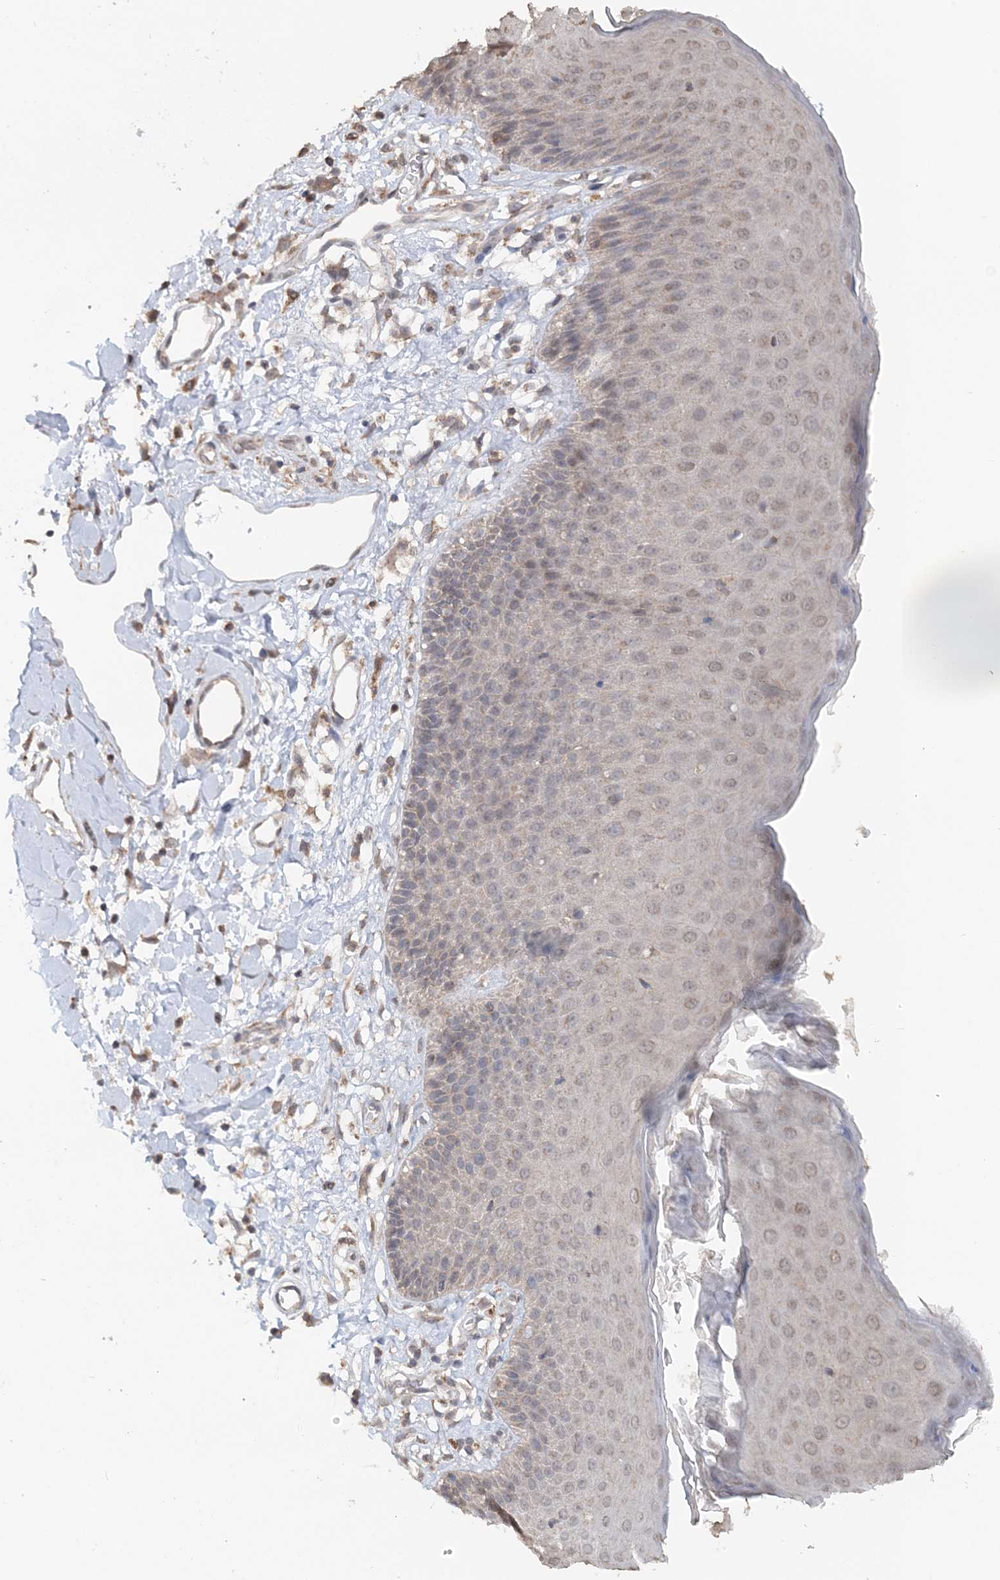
{"staining": {"intensity": "moderate", "quantity": "25%-75%", "location": "cytoplasmic/membranous"}, "tissue": "skin", "cell_type": "Epidermal cells", "image_type": "normal", "snomed": [{"axis": "morphology", "description": "Normal tissue, NOS"}, {"axis": "topography", "description": "Vulva"}], "caption": "This is a micrograph of immunohistochemistry staining of benign skin, which shows moderate positivity in the cytoplasmic/membranous of epidermal cells.", "gene": "FBXO38", "patient": {"sex": "female", "age": 68}}